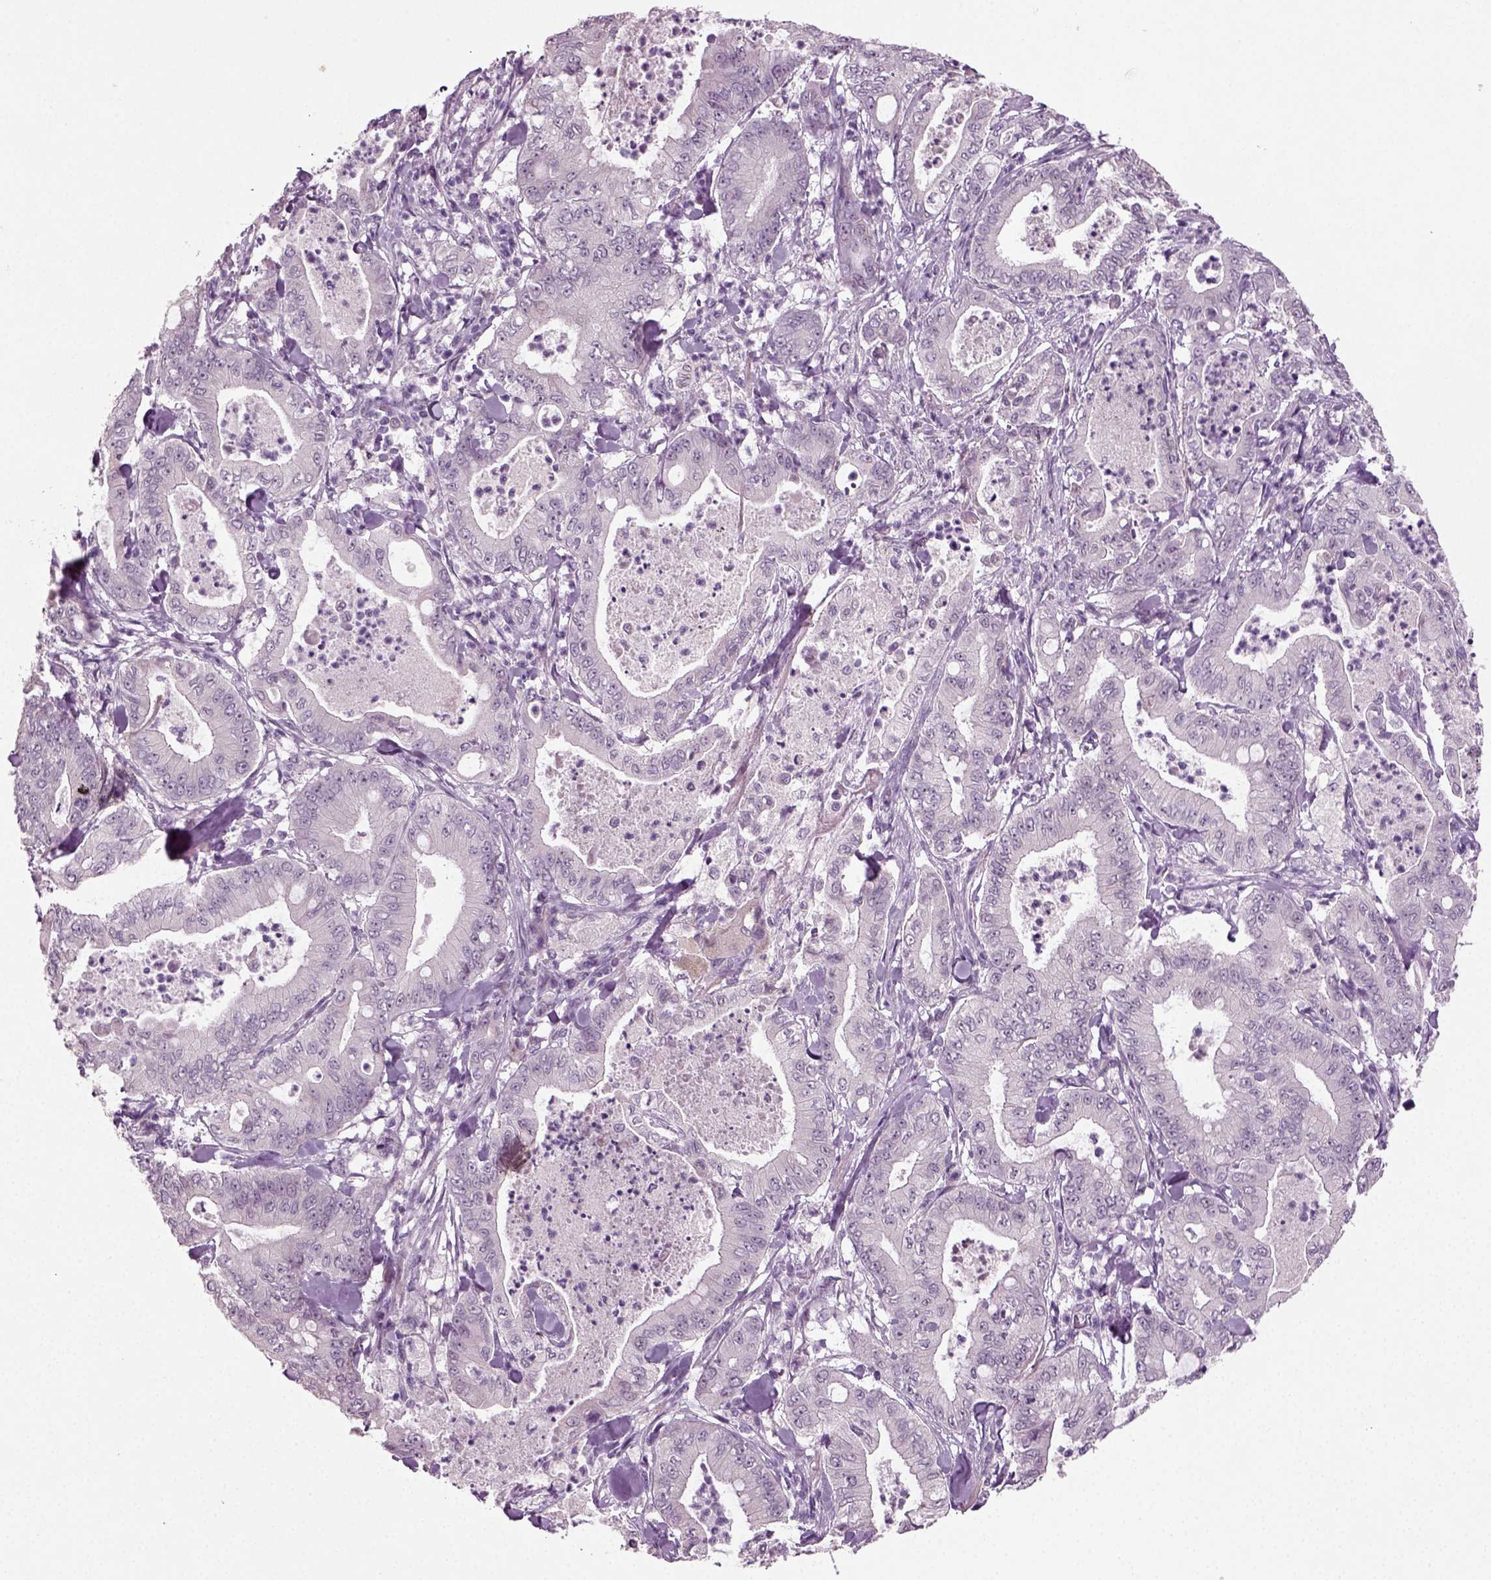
{"staining": {"intensity": "weak", "quantity": "<25%", "location": "nuclear"}, "tissue": "pancreatic cancer", "cell_type": "Tumor cells", "image_type": "cancer", "snomed": [{"axis": "morphology", "description": "Adenocarcinoma, NOS"}, {"axis": "topography", "description": "Pancreas"}], "caption": "Image shows no significant protein staining in tumor cells of pancreatic cancer (adenocarcinoma).", "gene": "SYNGAP1", "patient": {"sex": "male", "age": 71}}